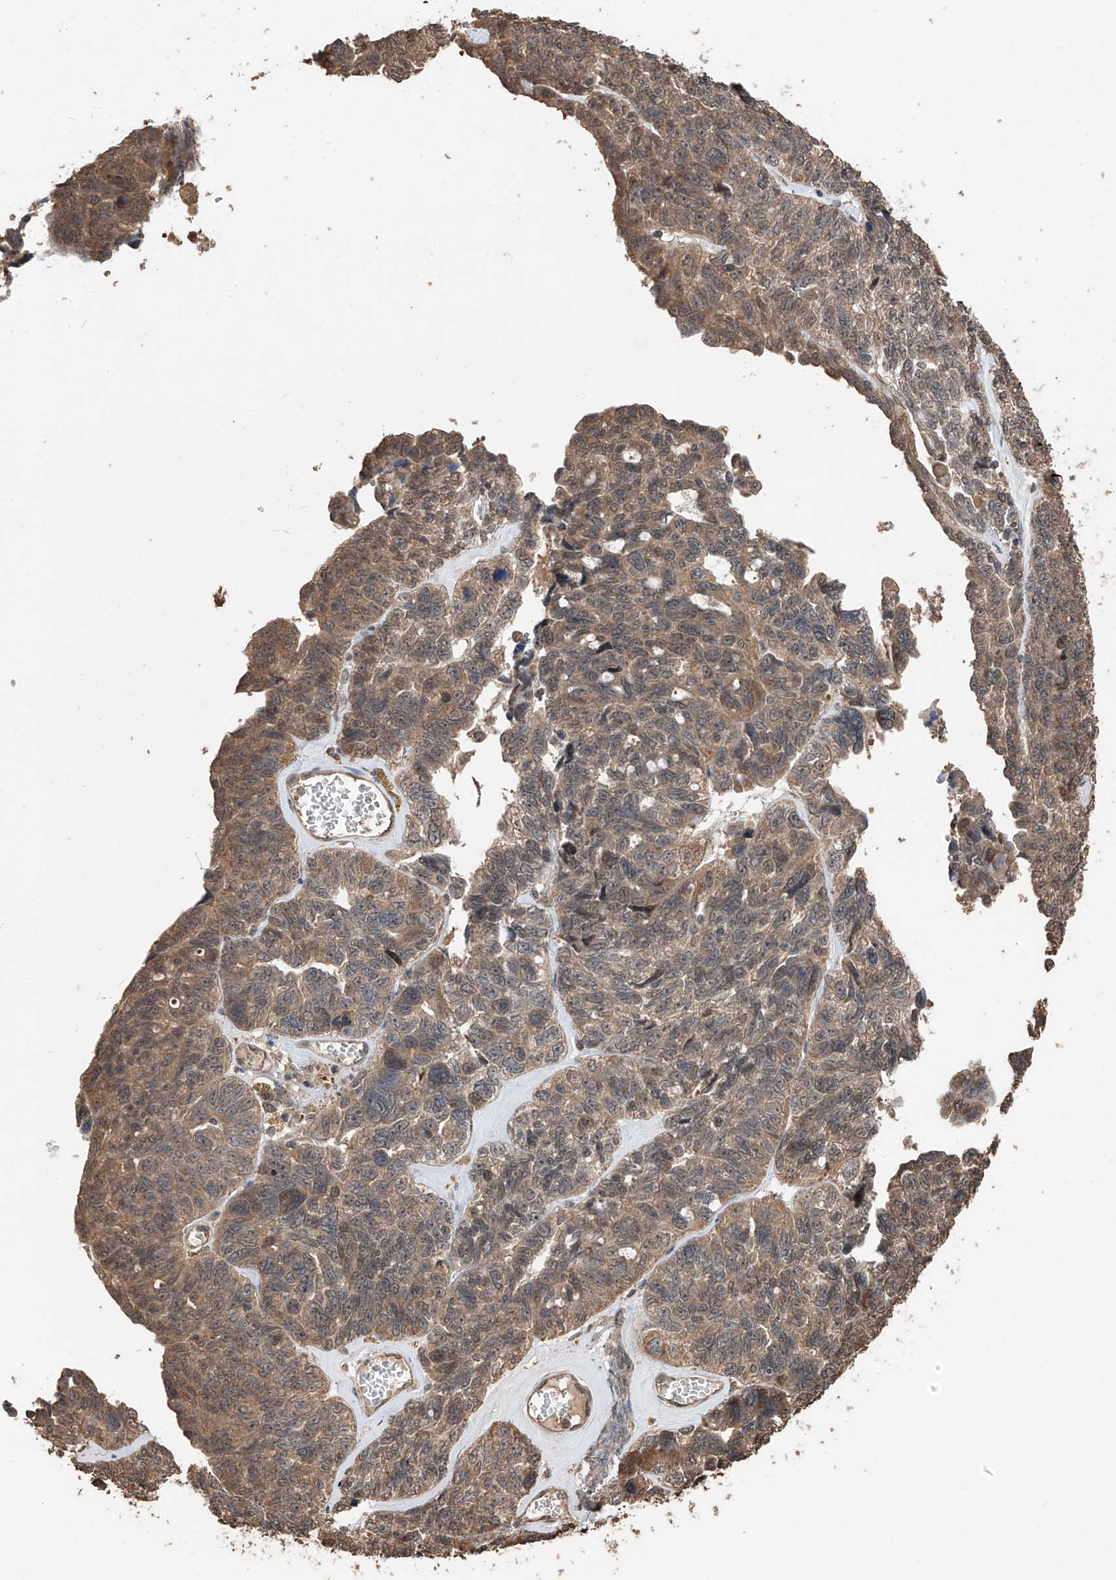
{"staining": {"intensity": "moderate", "quantity": ">75%", "location": "cytoplasmic/membranous"}, "tissue": "ovarian cancer", "cell_type": "Tumor cells", "image_type": "cancer", "snomed": [{"axis": "morphology", "description": "Cystadenocarcinoma, serous, NOS"}, {"axis": "topography", "description": "Ovary"}], "caption": "This image exhibits immunohistochemistry staining of ovarian cancer, with medium moderate cytoplasmic/membranous staining in about >75% of tumor cells.", "gene": "FAM135A", "patient": {"sex": "female", "age": 79}}